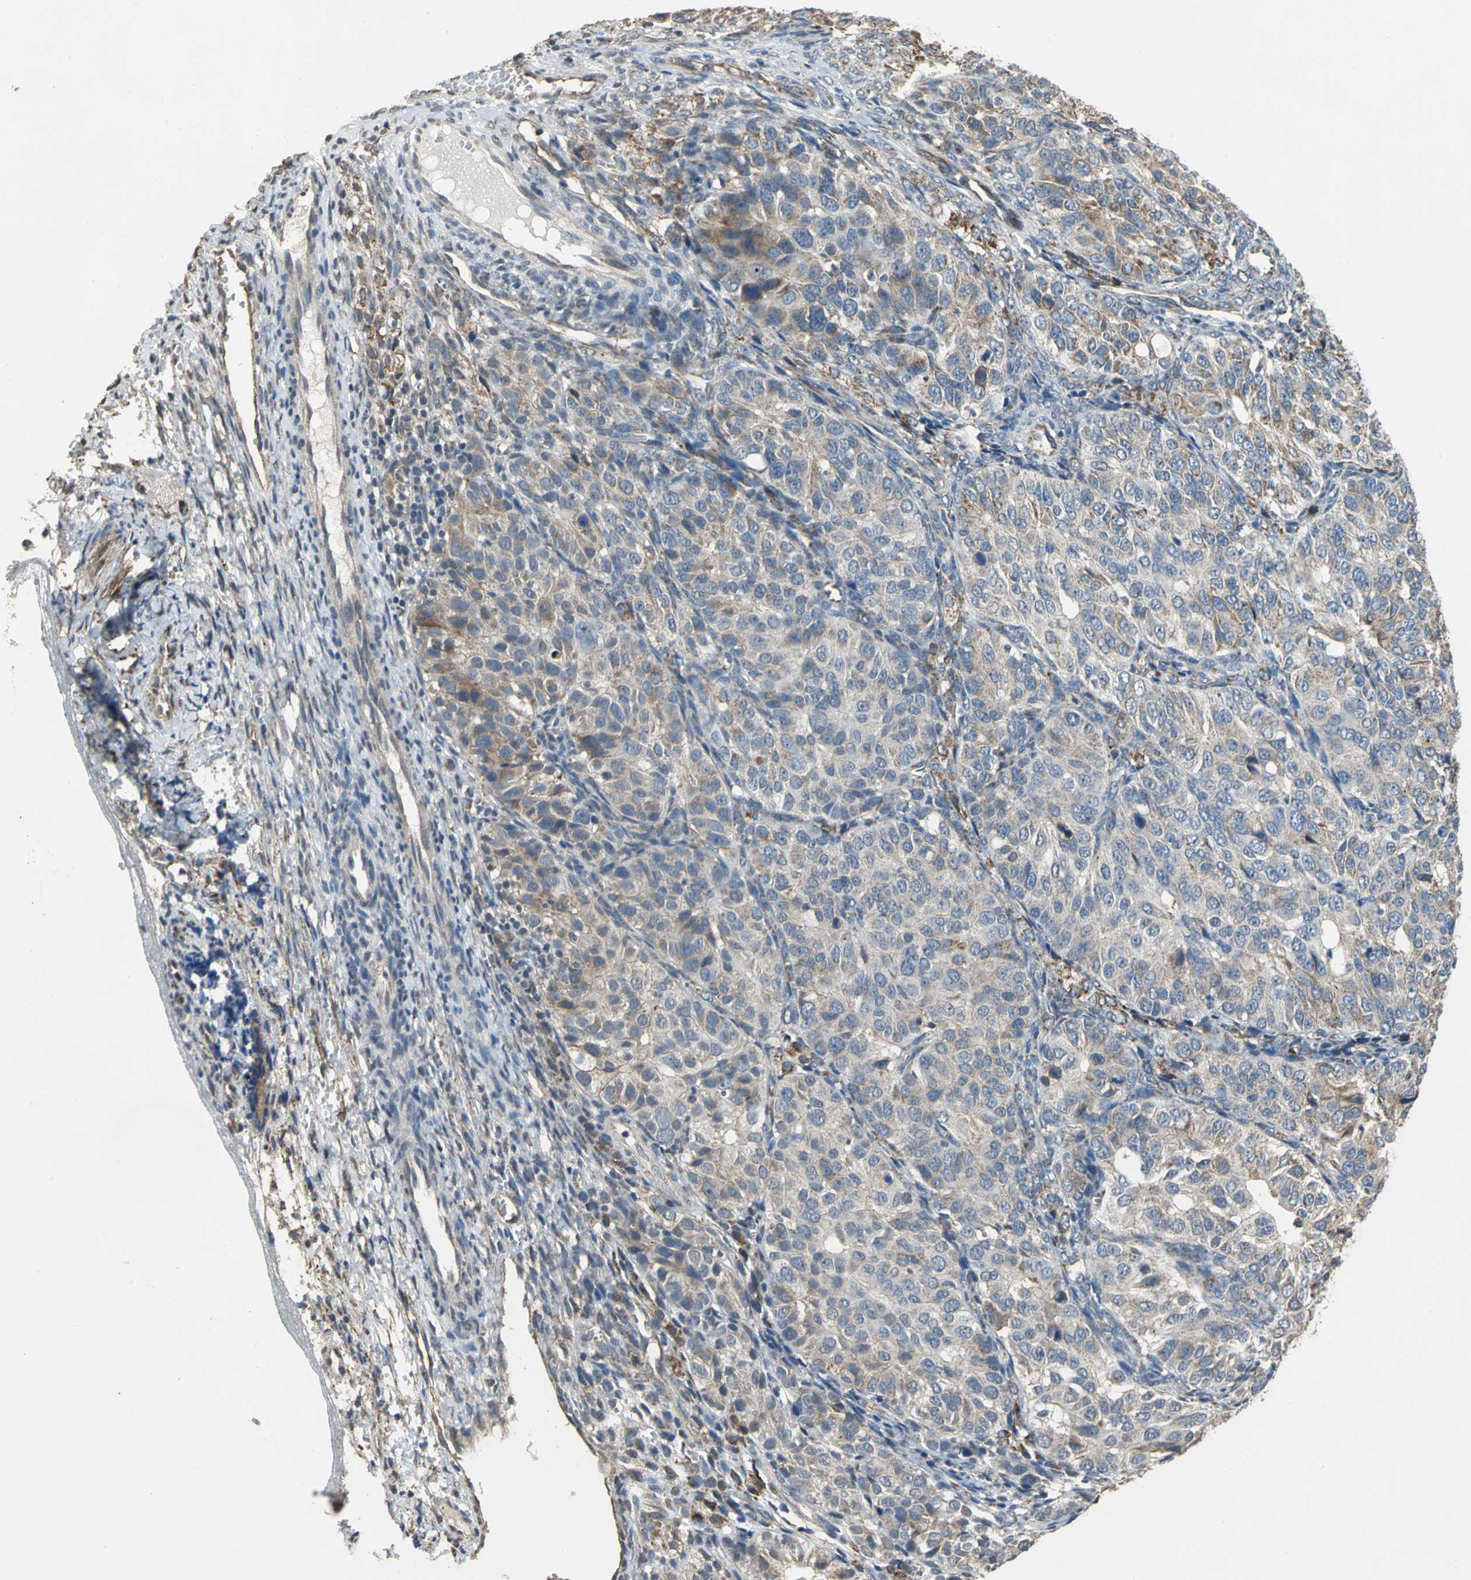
{"staining": {"intensity": "weak", "quantity": ">75%", "location": "cytoplasmic/membranous"}, "tissue": "ovarian cancer", "cell_type": "Tumor cells", "image_type": "cancer", "snomed": [{"axis": "morphology", "description": "Carcinoma, endometroid"}, {"axis": "topography", "description": "Ovary"}], "caption": "IHC of human ovarian cancer exhibits low levels of weak cytoplasmic/membranous expression in approximately >75% of tumor cells.", "gene": "NDUFB5", "patient": {"sex": "female", "age": 51}}